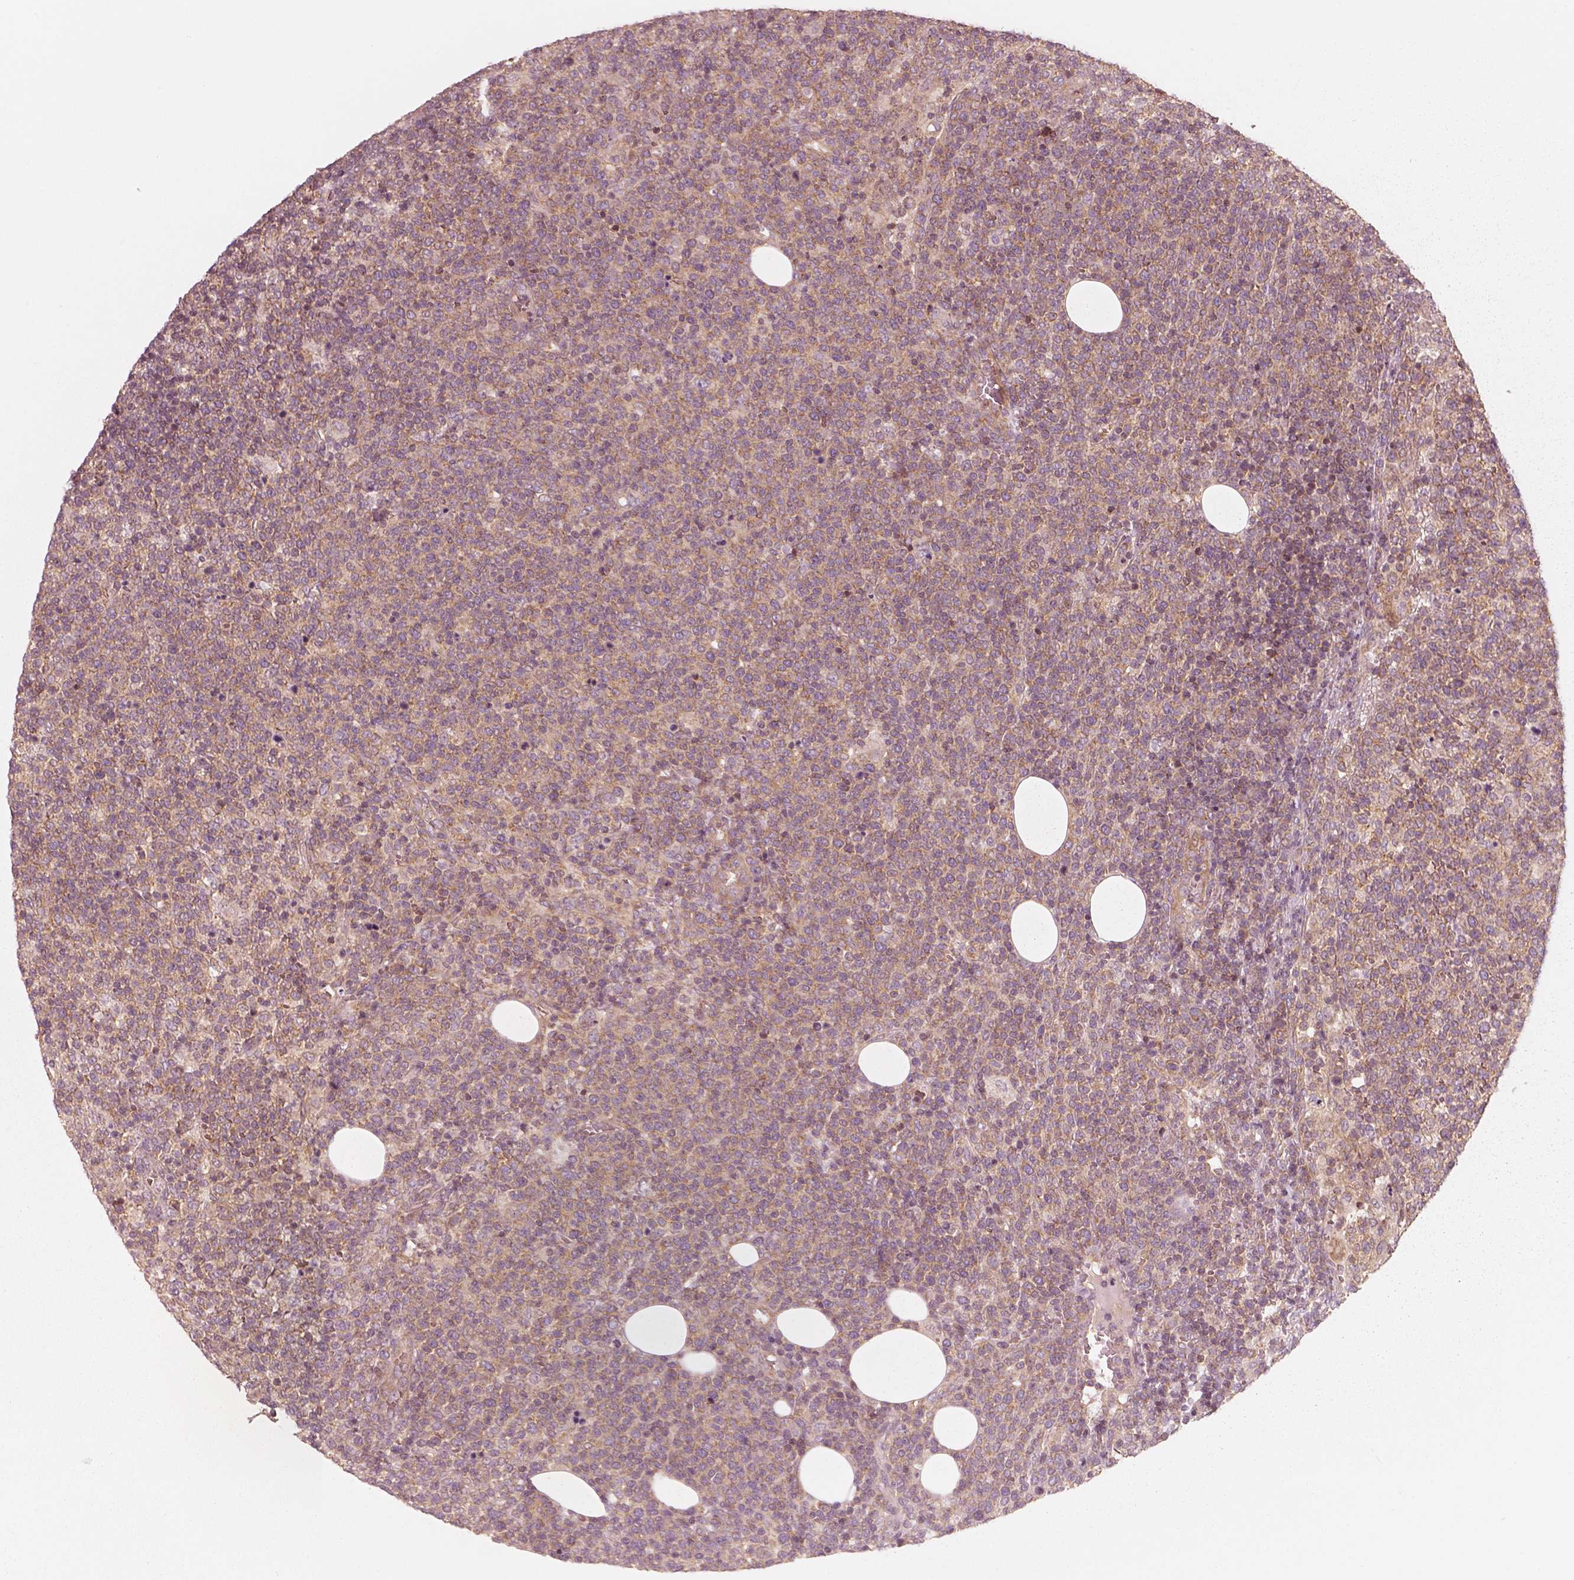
{"staining": {"intensity": "moderate", "quantity": ">75%", "location": "cytoplasmic/membranous"}, "tissue": "lymphoma", "cell_type": "Tumor cells", "image_type": "cancer", "snomed": [{"axis": "morphology", "description": "Malignant lymphoma, non-Hodgkin's type, High grade"}, {"axis": "topography", "description": "Lymph node"}], "caption": "Immunohistochemical staining of human malignant lymphoma, non-Hodgkin's type (high-grade) demonstrates moderate cytoplasmic/membranous protein positivity in about >75% of tumor cells.", "gene": "CNOT2", "patient": {"sex": "male", "age": 61}}